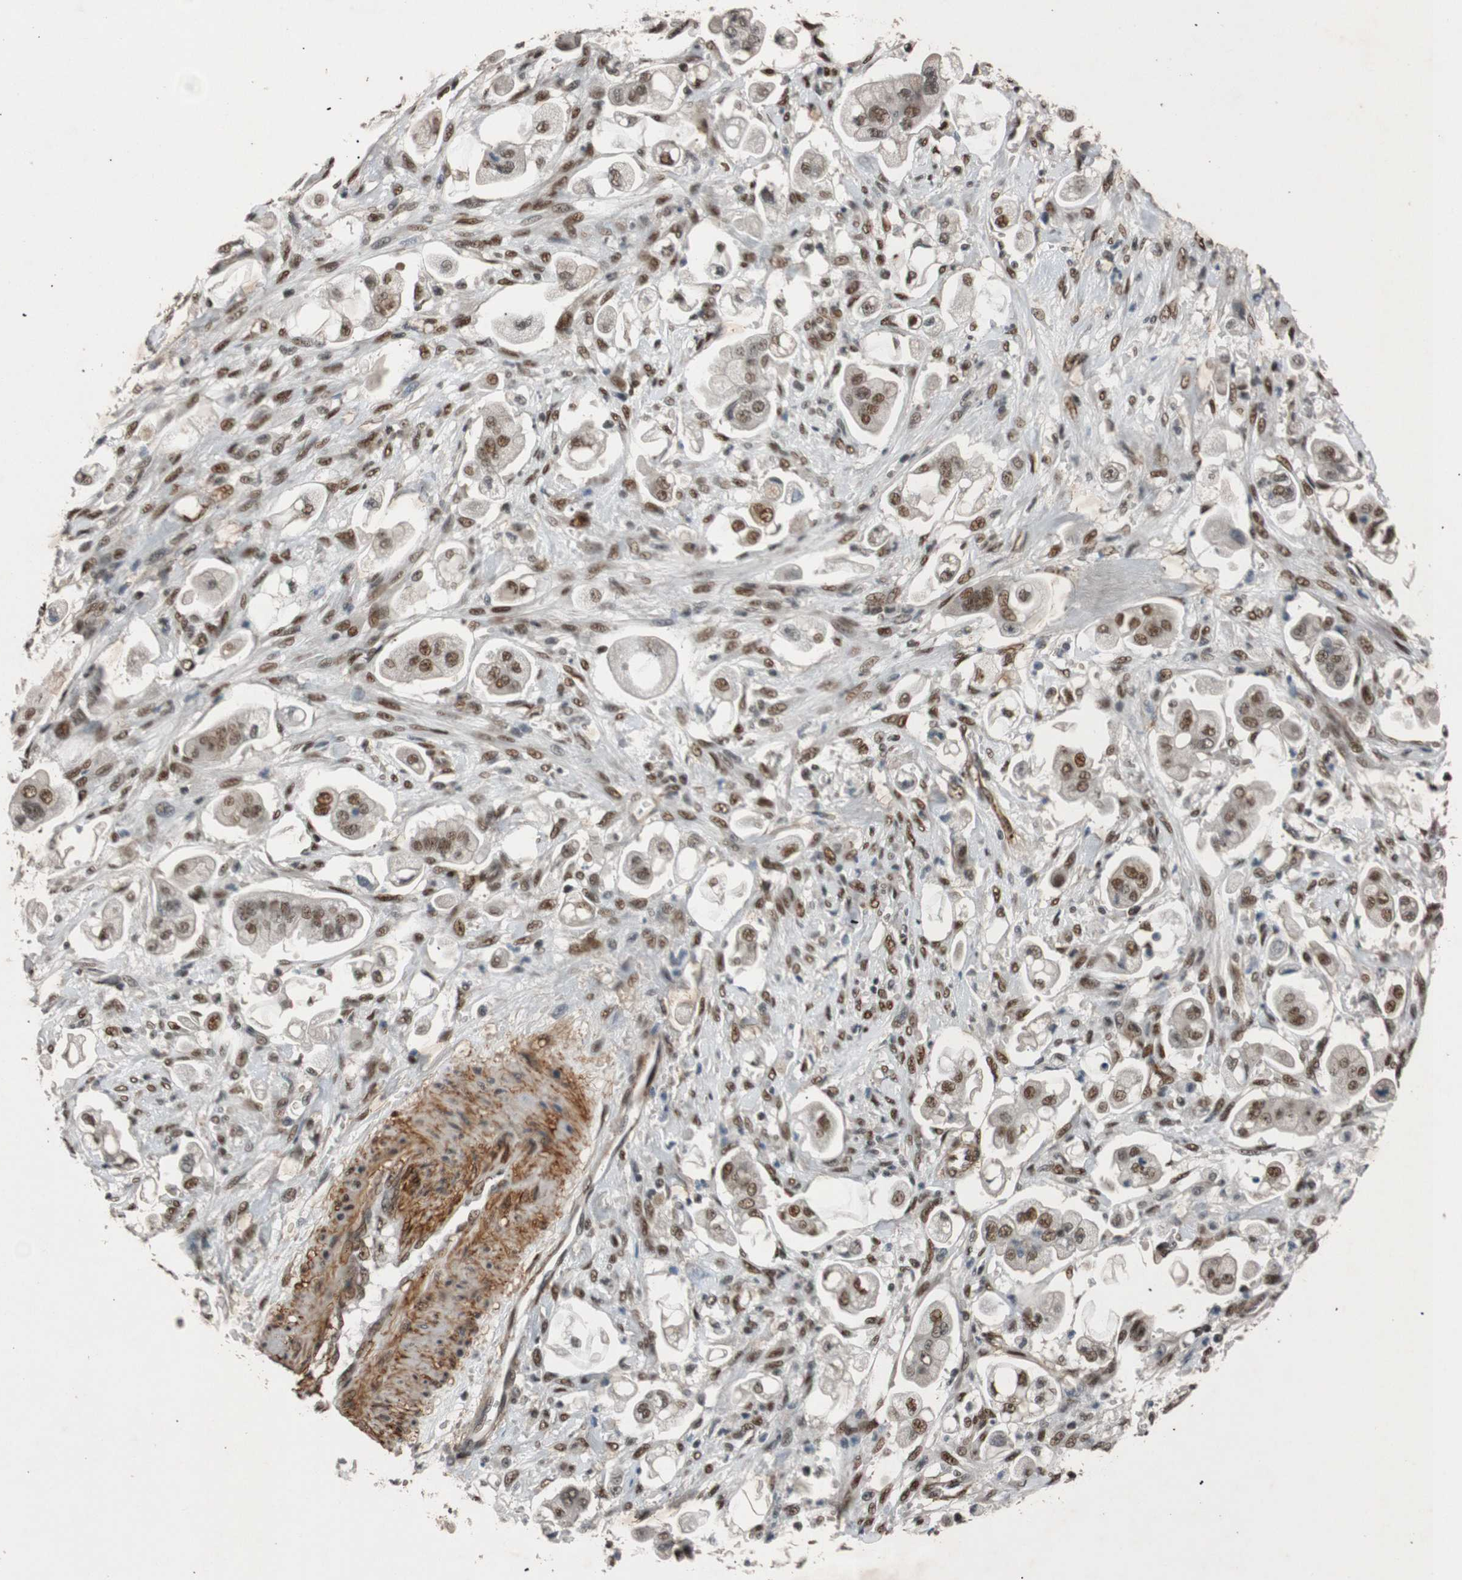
{"staining": {"intensity": "moderate", "quantity": ">75%", "location": "nuclear"}, "tissue": "stomach cancer", "cell_type": "Tumor cells", "image_type": "cancer", "snomed": [{"axis": "morphology", "description": "Adenocarcinoma, NOS"}, {"axis": "topography", "description": "Stomach"}], "caption": "Moderate nuclear positivity is present in about >75% of tumor cells in stomach cancer.", "gene": "HEXIM1", "patient": {"sex": "male", "age": 62}}